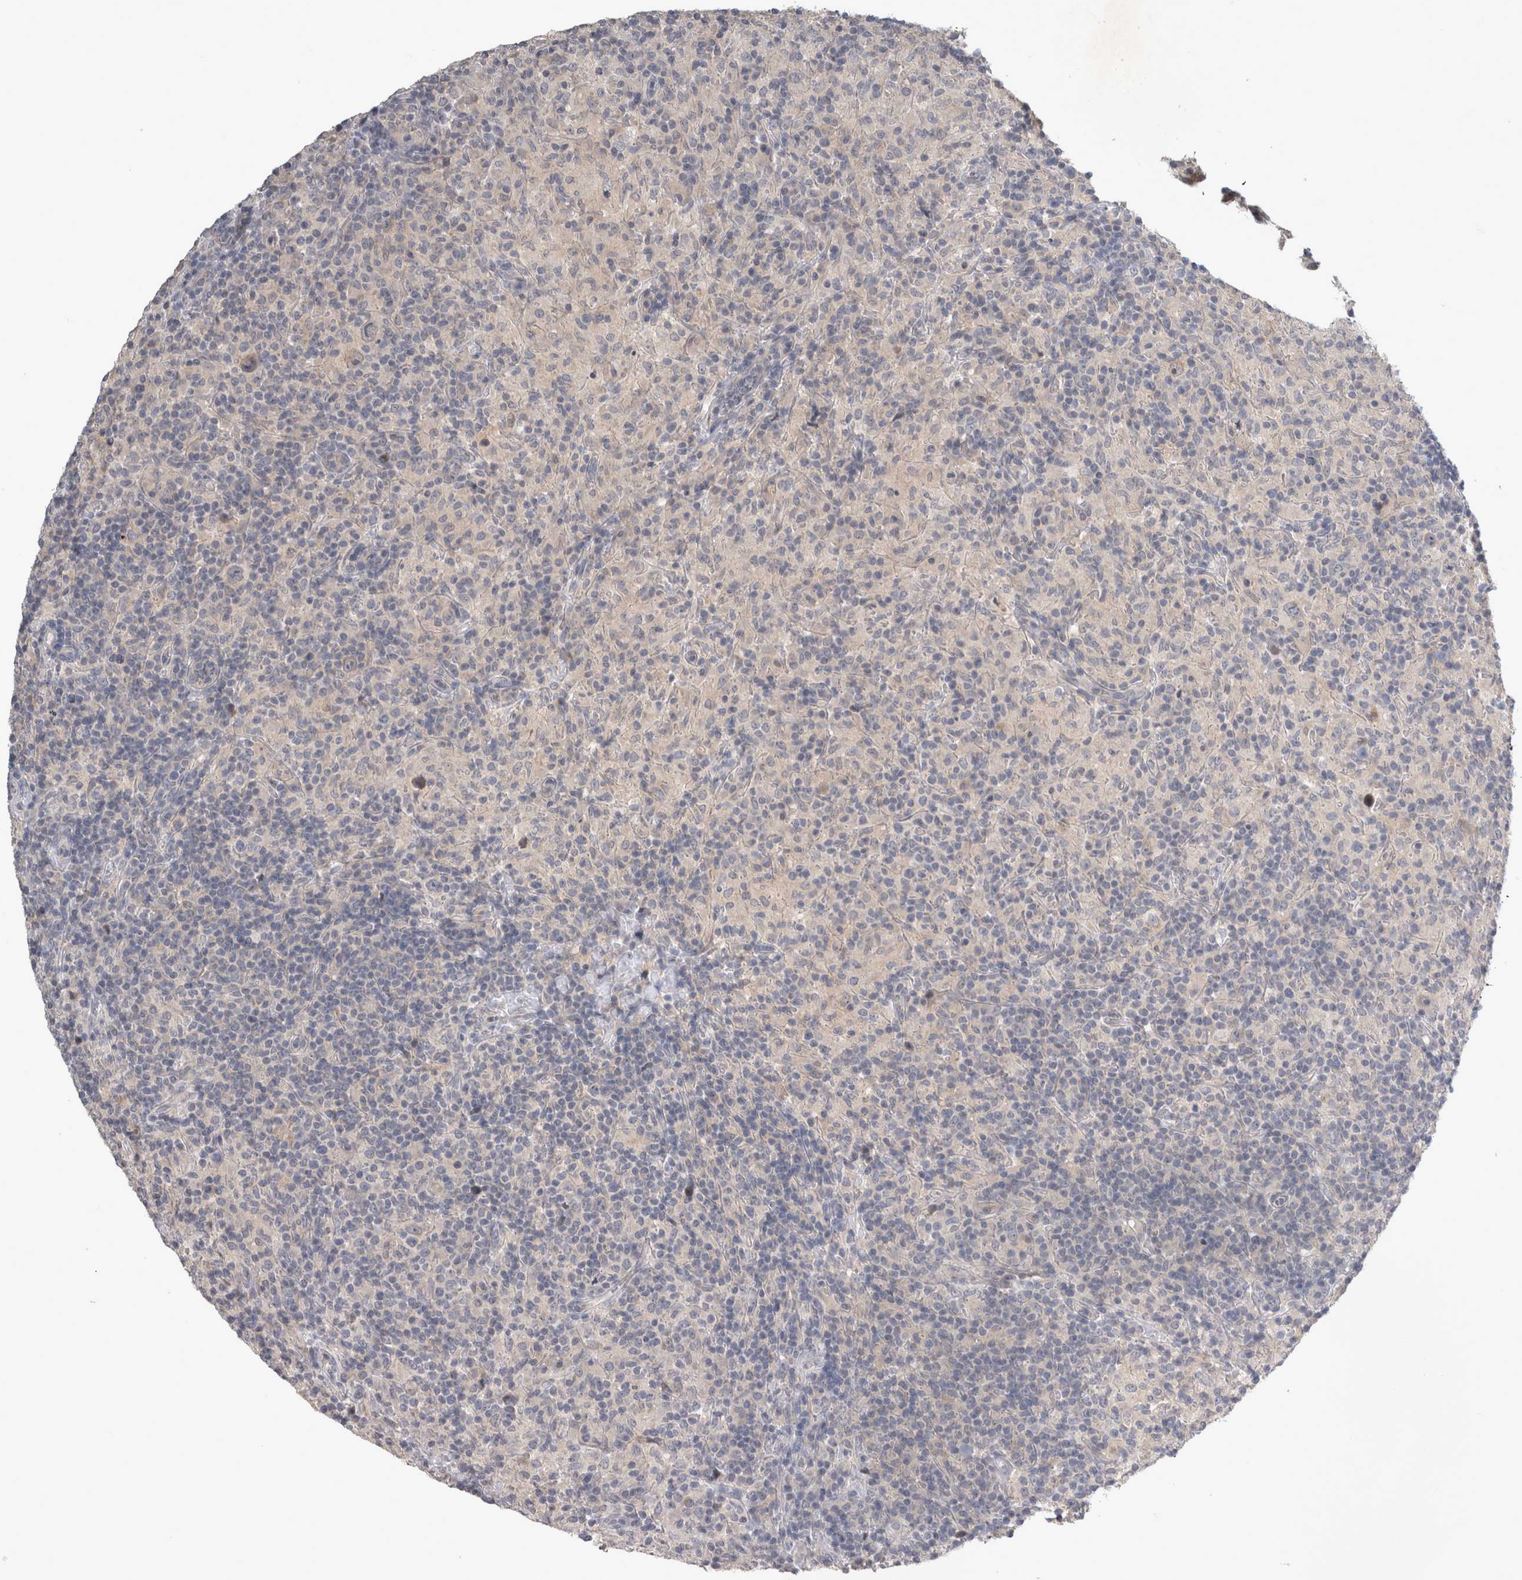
{"staining": {"intensity": "negative", "quantity": "none", "location": "none"}, "tissue": "lymphoma", "cell_type": "Tumor cells", "image_type": "cancer", "snomed": [{"axis": "morphology", "description": "Hodgkin's disease, NOS"}, {"axis": "topography", "description": "Lymph node"}], "caption": "The micrograph displays no significant staining in tumor cells of Hodgkin's disease.", "gene": "SLC22A11", "patient": {"sex": "male", "age": 70}}